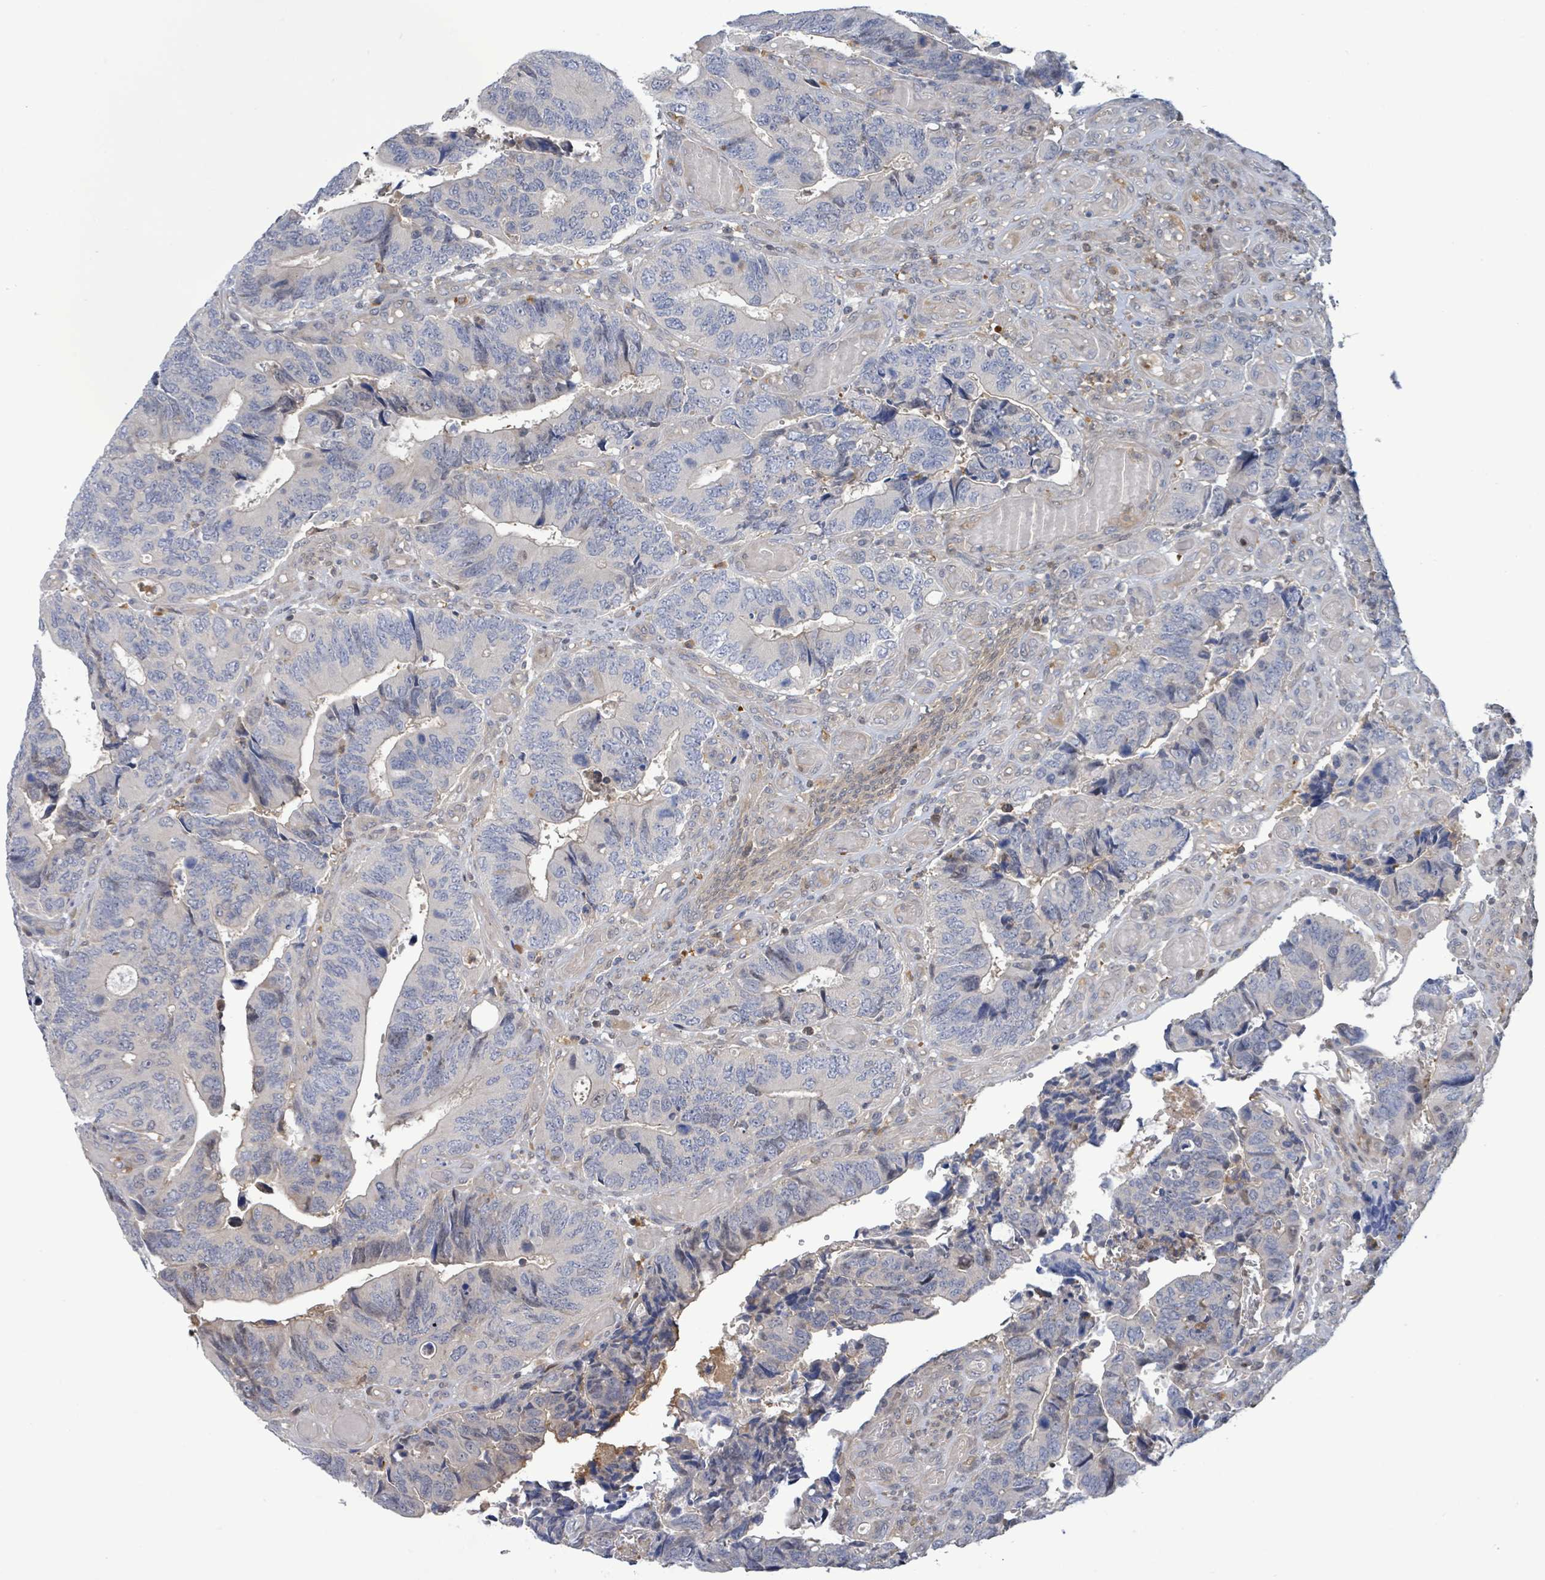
{"staining": {"intensity": "negative", "quantity": "none", "location": "none"}, "tissue": "colorectal cancer", "cell_type": "Tumor cells", "image_type": "cancer", "snomed": [{"axis": "morphology", "description": "Adenocarcinoma, NOS"}, {"axis": "topography", "description": "Colon"}], "caption": "Tumor cells are negative for protein expression in human colorectal adenocarcinoma.", "gene": "PGAM1", "patient": {"sex": "male", "age": 87}}